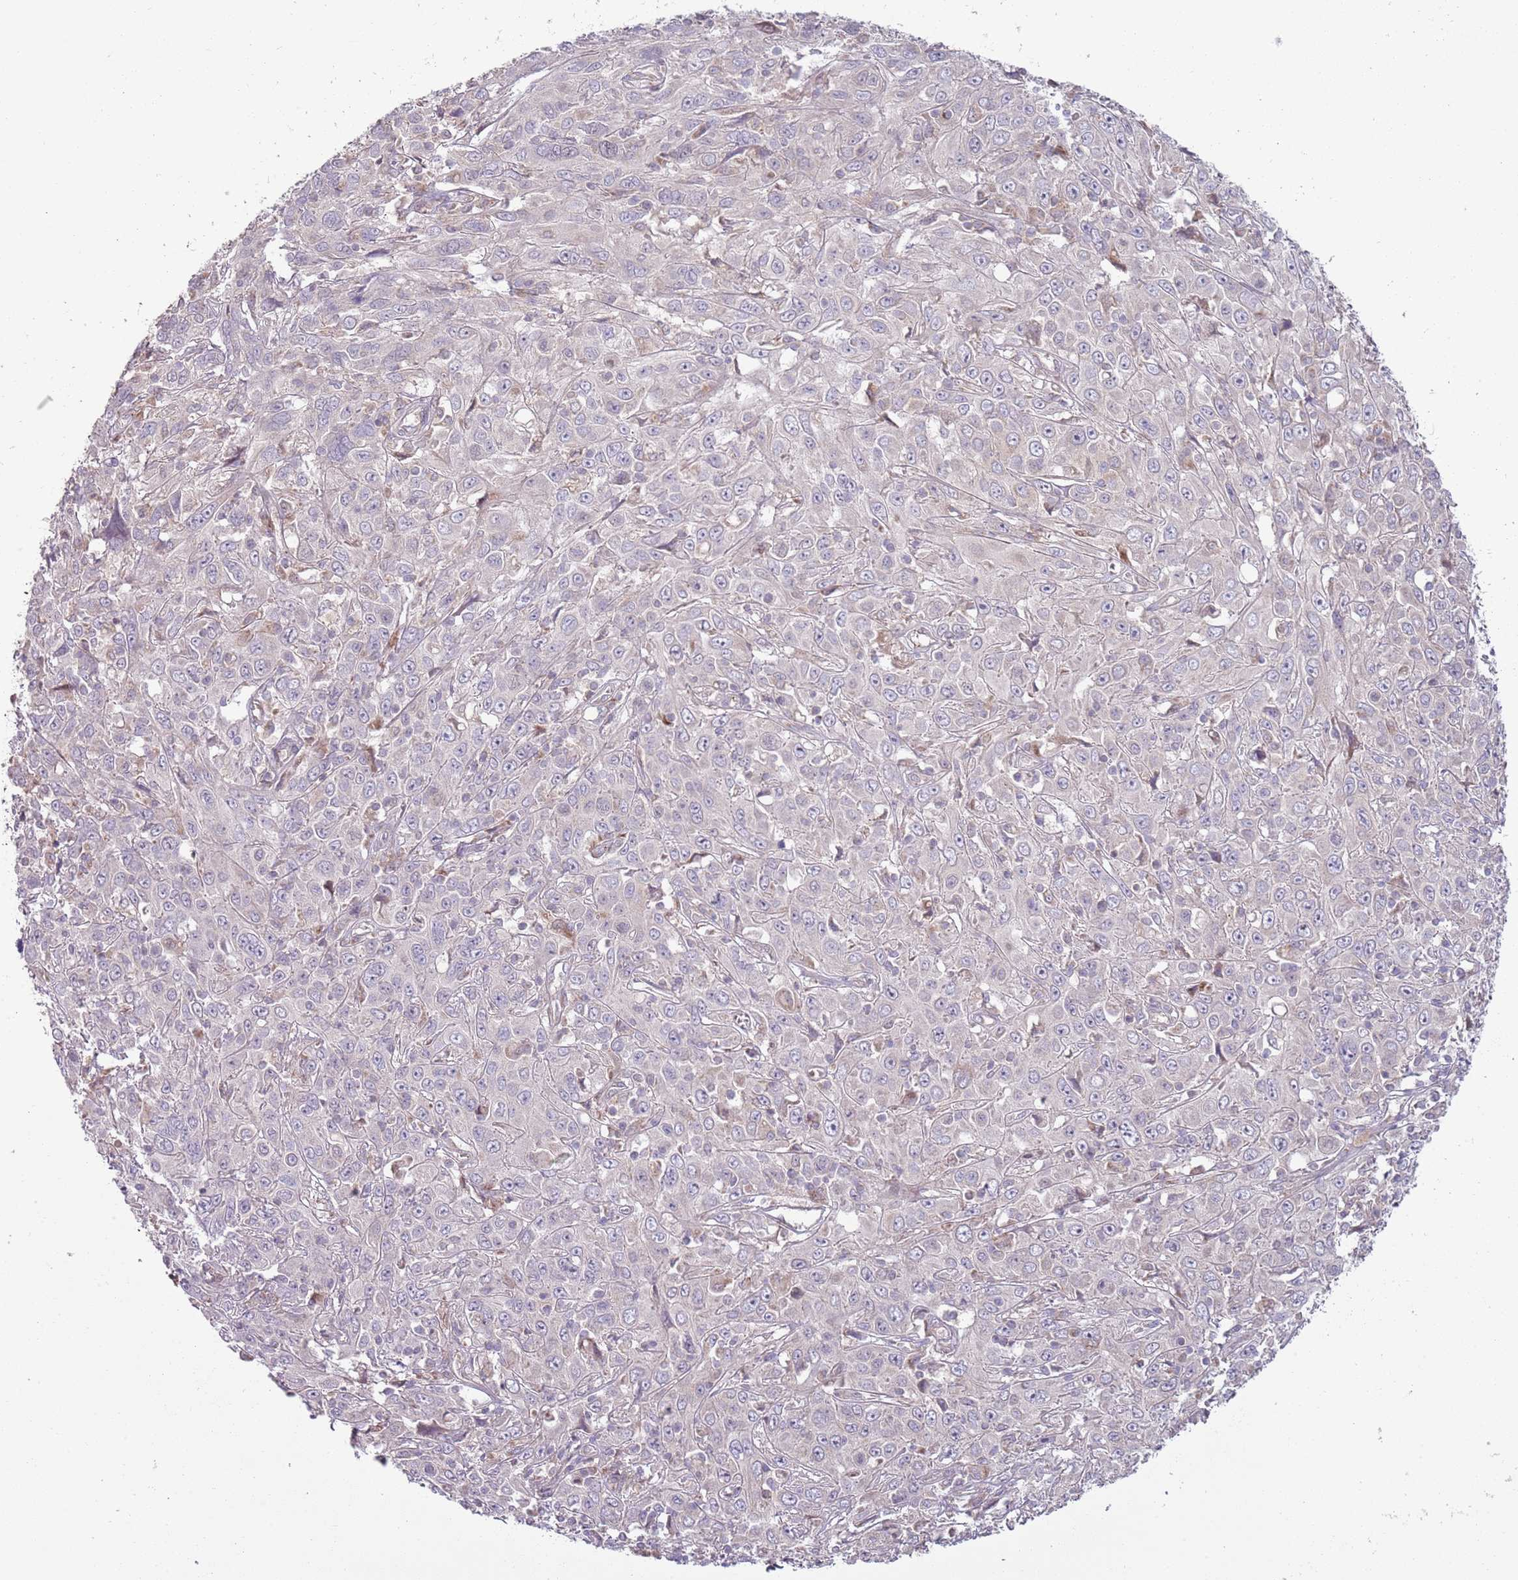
{"staining": {"intensity": "negative", "quantity": "none", "location": "none"}, "tissue": "cervical cancer", "cell_type": "Tumor cells", "image_type": "cancer", "snomed": [{"axis": "morphology", "description": "Squamous cell carcinoma, NOS"}, {"axis": "topography", "description": "Cervix"}], "caption": "Cervical cancer (squamous cell carcinoma) was stained to show a protein in brown. There is no significant expression in tumor cells.", "gene": "DTD2", "patient": {"sex": "female", "age": 46}}